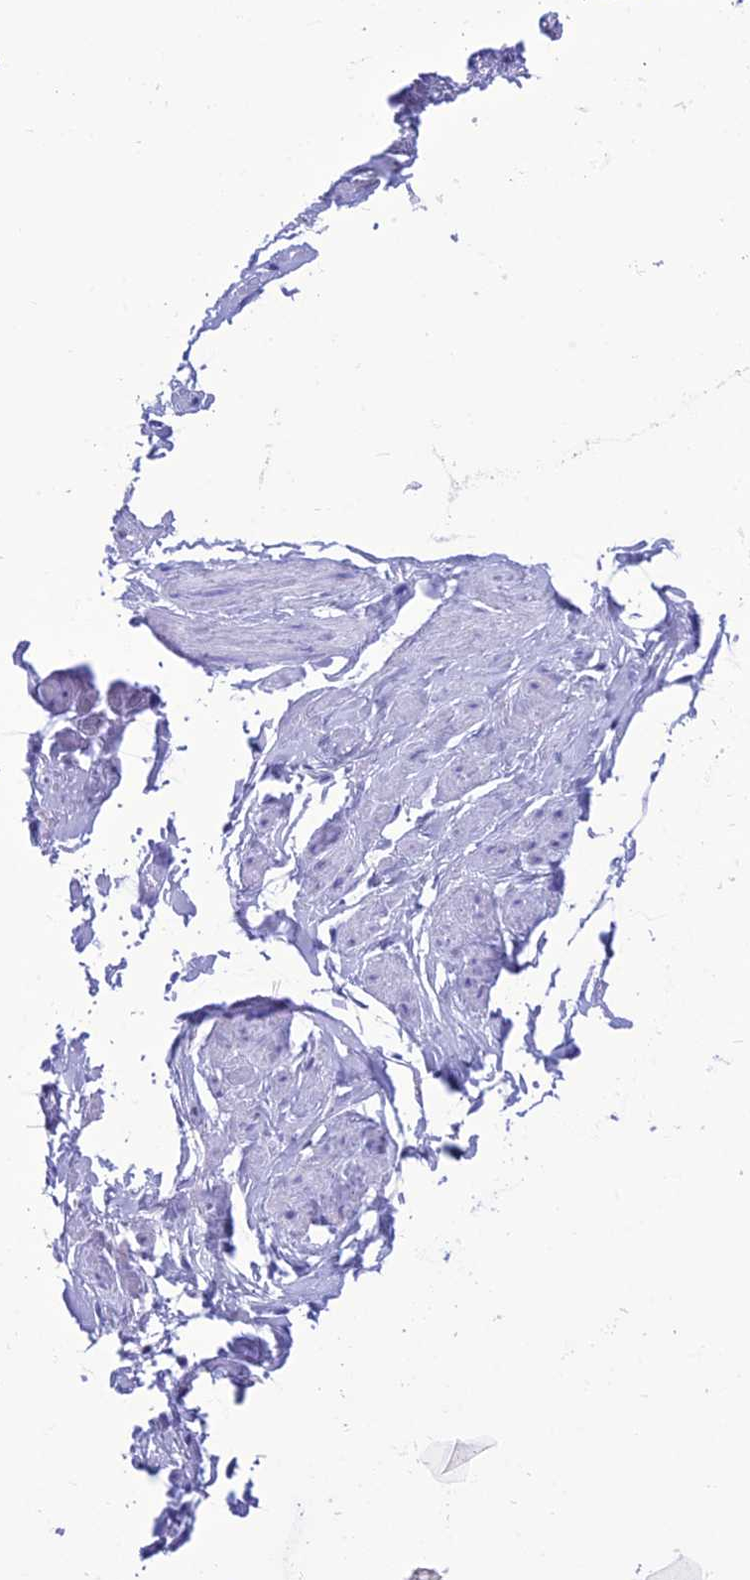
{"staining": {"intensity": "negative", "quantity": "none", "location": "none"}, "tissue": "adipose tissue", "cell_type": "Adipocytes", "image_type": "normal", "snomed": [{"axis": "morphology", "description": "Normal tissue, NOS"}, {"axis": "morphology", "description": "Adenocarcinoma, NOS"}, {"axis": "topography", "description": "Rectum"}, {"axis": "topography", "description": "Vagina"}, {"axis": "topography", "description": "Peripheral nerve tissue"}], "caption": "The photomicrograph shows no staining of adipocytes in benign adipose tissue.", "gene": "TRAM1L1", "patient": {"sex": "female", "age": 71}}